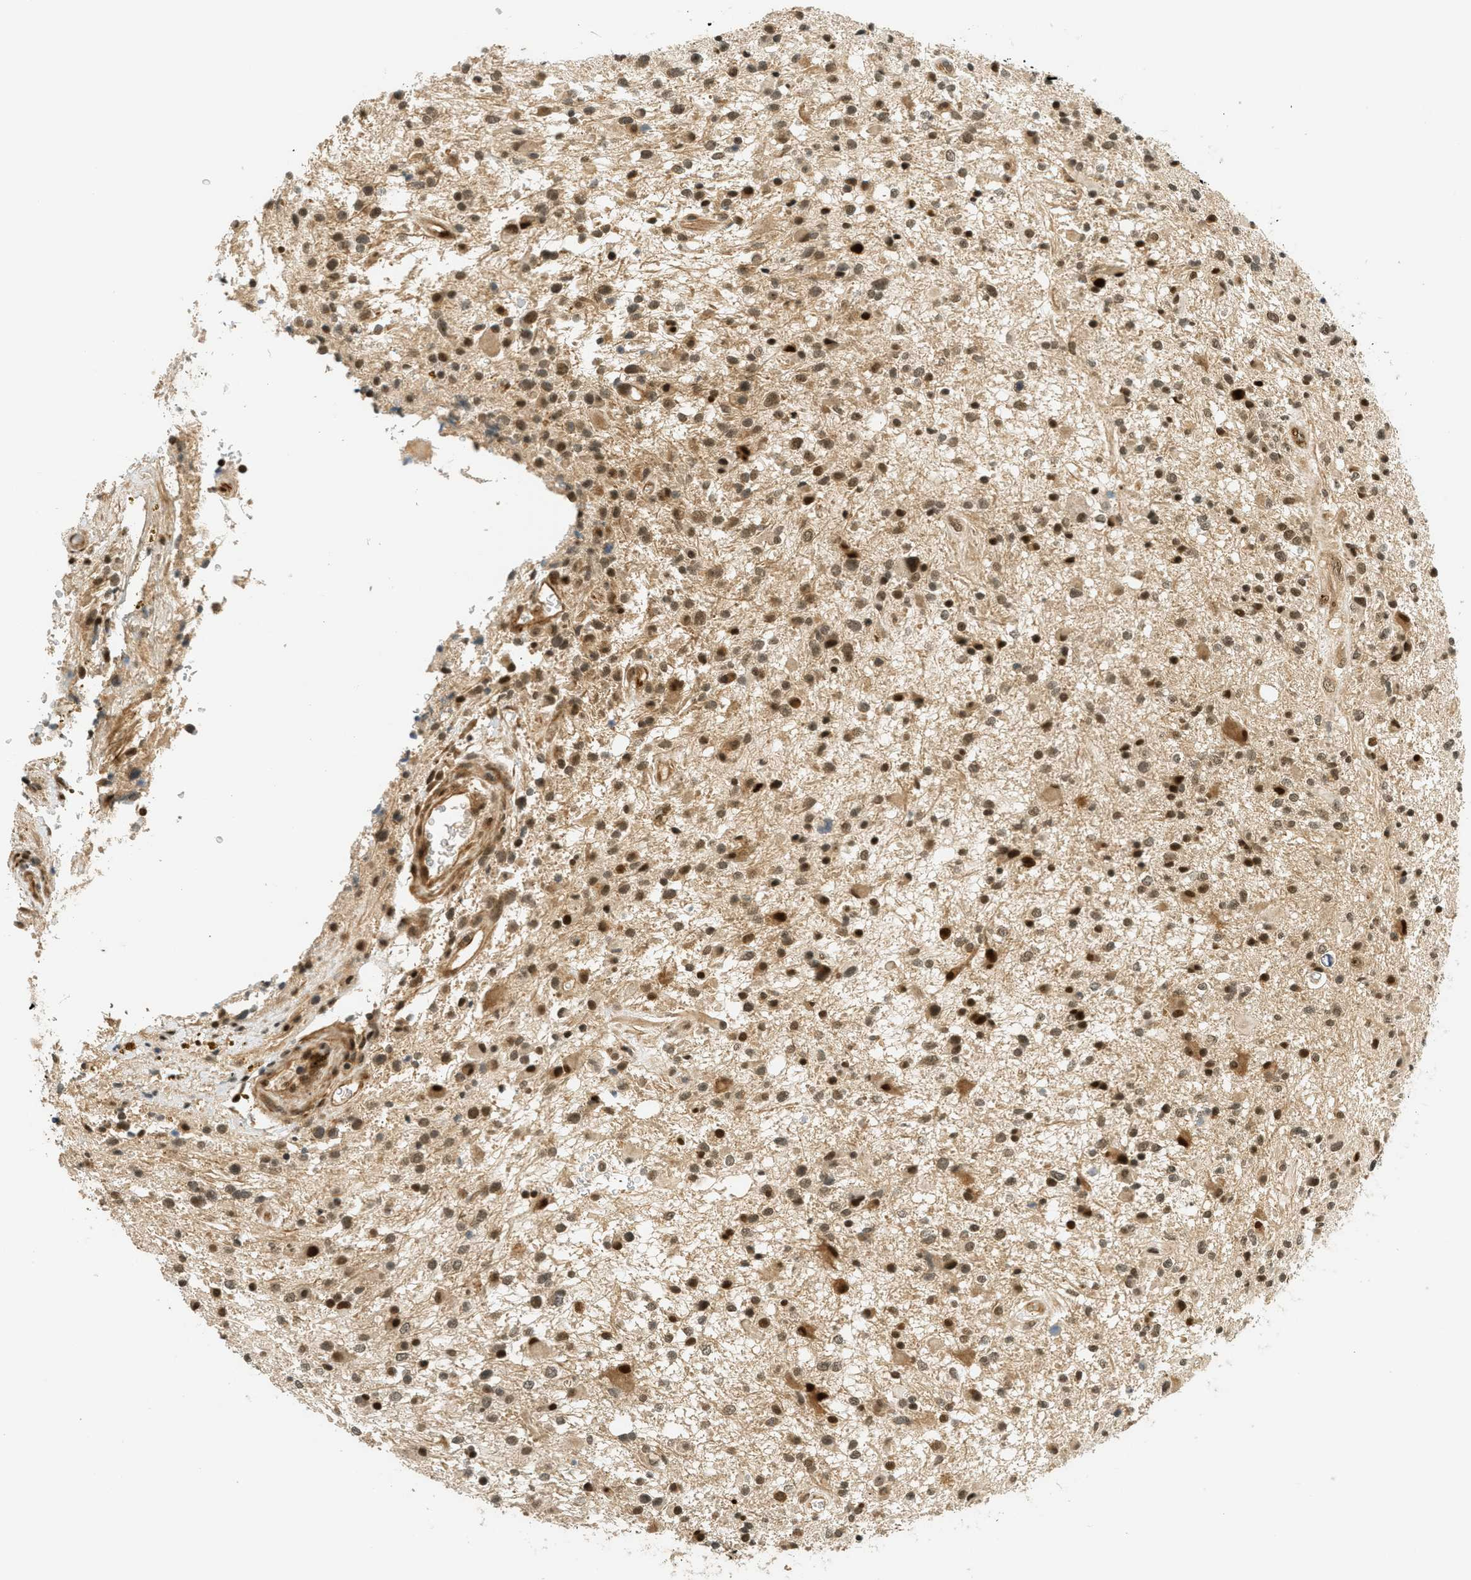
{"staining": {"intensity": "strong", "quantity": ">75%", "location": "nuclear"}, "tissue": "glioma", "cell_type": "Tumor cells", "image_type": "cancer", "snomed": [{"axis": "morphology", "description": "Glioma, malignant, High grade"}, {"axis": "topography", "description": "Brain"}], "caption": "High-power microscopy captured an immunohistochemistry (IHC) histopathology image of glioma, revealing strong nuclear positivity in about >75% of tumor cells. Nuclei are stained in blue.", "gene": "FOXM1", "patient": {"sex": "male", "age": 33}}